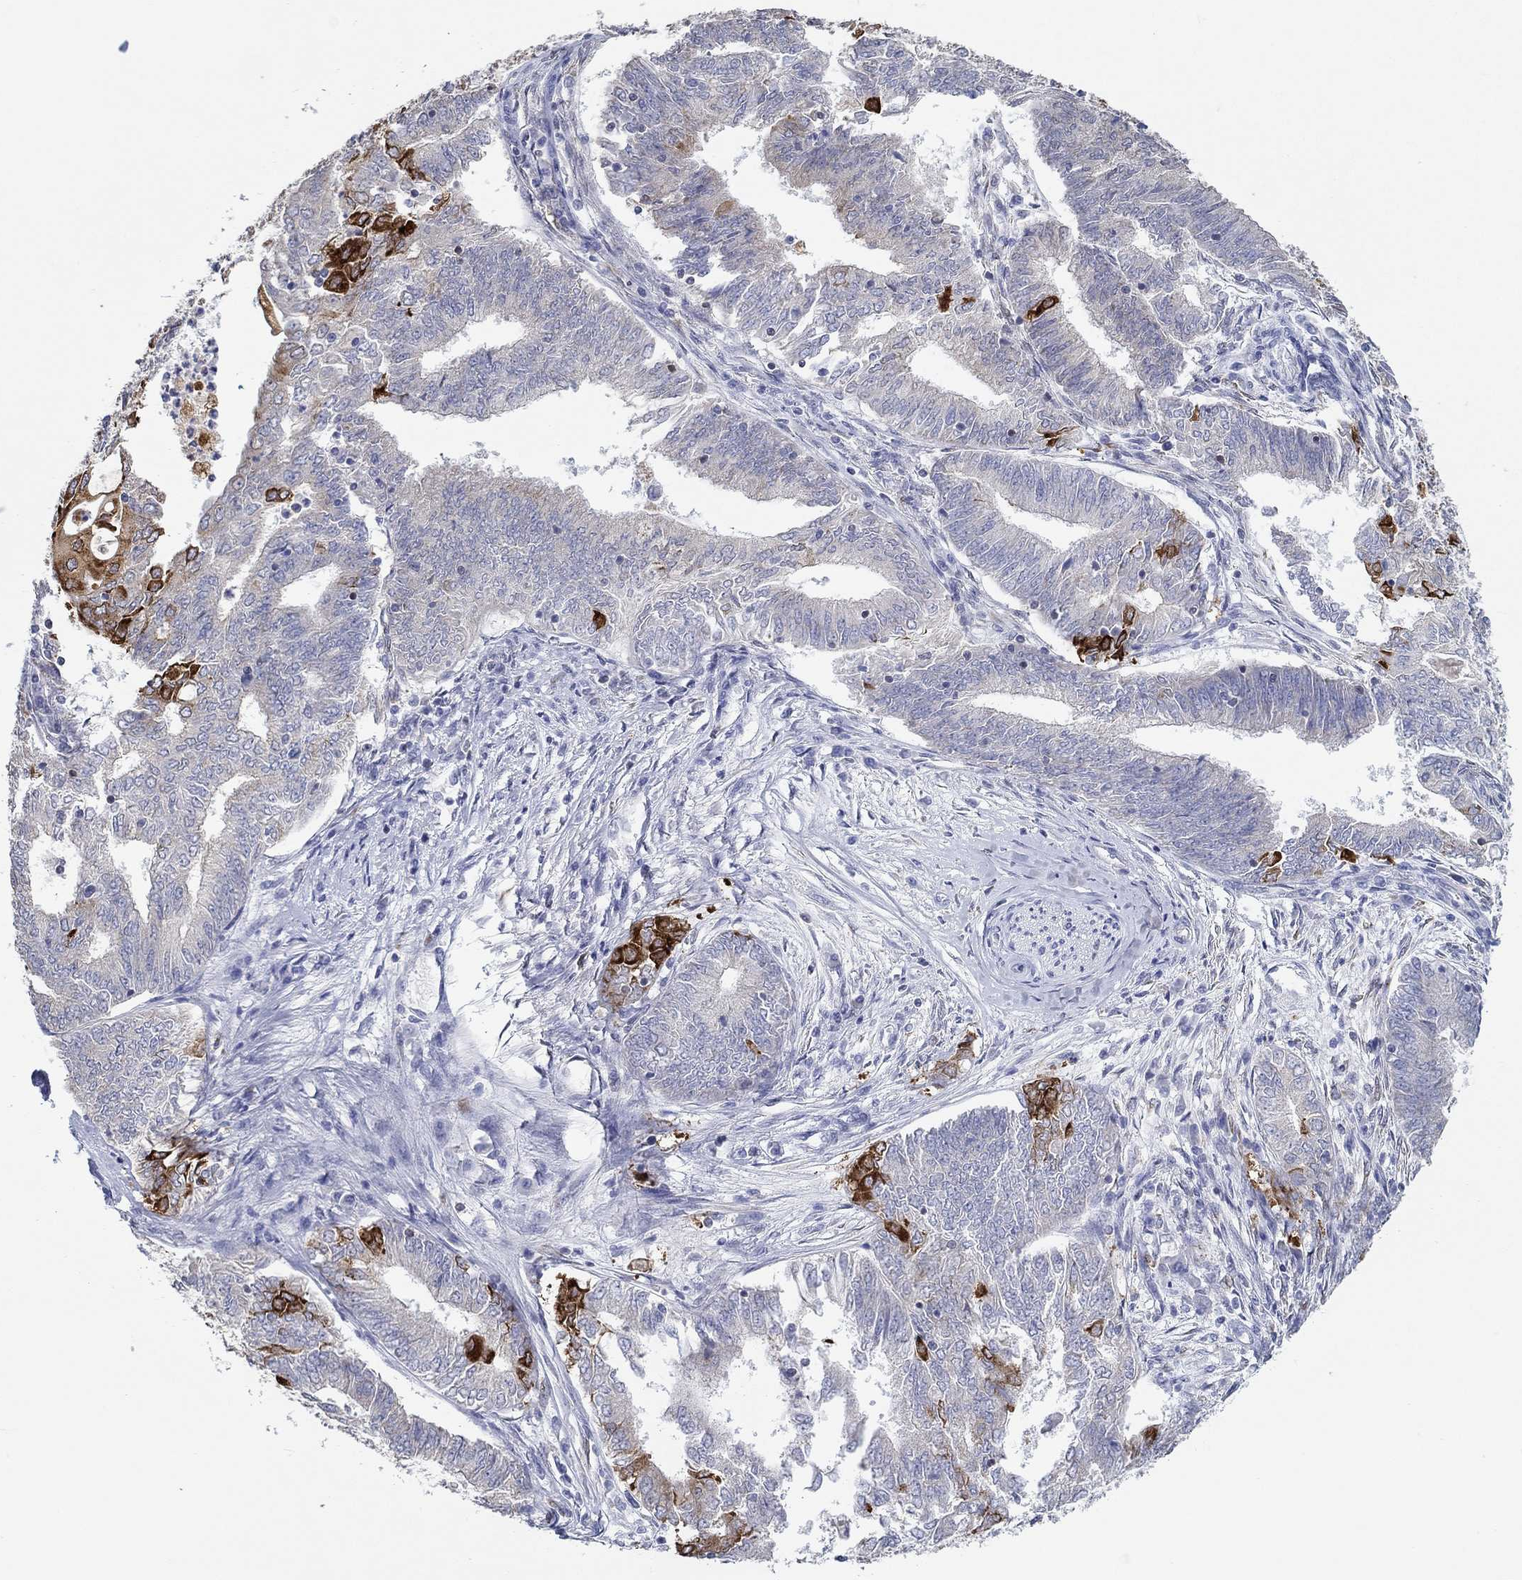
{"staining": {"intensity": "strong", "quantity": "<25%", "location": "cytoplasmic/membranous"}, "tissue": "endometrial cancer", "cell_type": "Tumor cells", "image_type": "cancer", "snomed": [{"axis": "morphology", "description": "Adenocarcinoma, NOS"}, {"axis": "topography", "description": "Endometrium"}], "caption": "The immunohistochemical stain labels strong cytoplasmic/membranous staining in tumor cells of endometrial adenocarcinoma tissue. (brown staining indicates protein expression, while blue staining denotes nuclei).", "gene": "ERMP1", "patient": {"sex": "female", "age": 62}}